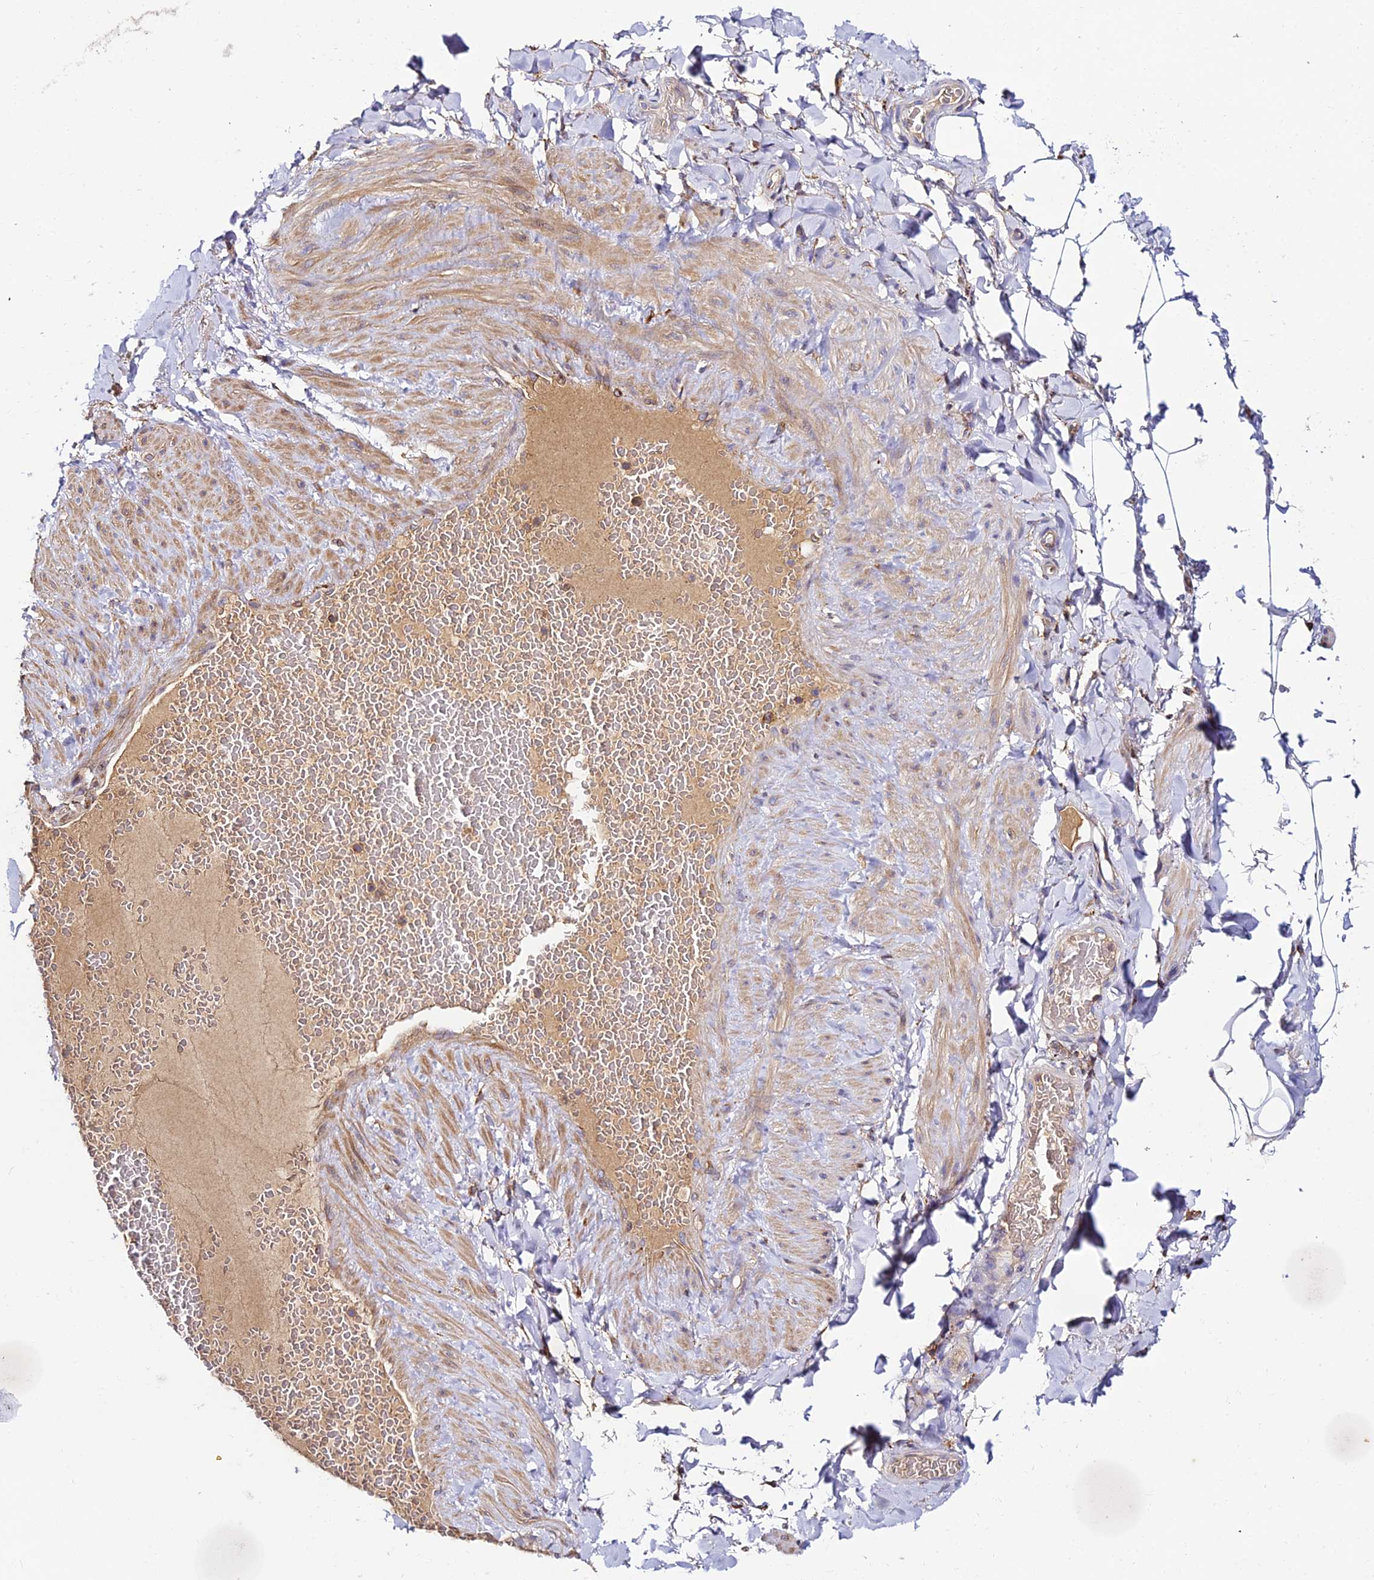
{"staining": {"intensity": "moderate", "quantity": ">75%", "location": "cytoplasmic/membranous"}, "tissue": "adipose tissue", "cell_type": "Adipocytes", "image_type": "normal", "snomed": [{"axis": "morphology", "description": "Normal tissue, NOS"}, {"axis": "topography", "description": "Soft tissue"}, {"axis": "topography", "description": "Vascular tissue"}], "caption": "IHC staining of normal adipose tissue, which reveals medium levels of moderate cytoplasmic/membranous positivity in about >75% of adipocytes indicating moderate cytoplasmic/membranous protein expression. The staining was performed using DAB (3,3'-diaminobenzidine) (brown) for protein detection and nuclei were counterstained in hematoxylin (blue).", "gene": "TRPV2", "patient": {"sex": "male", "age": 54}}